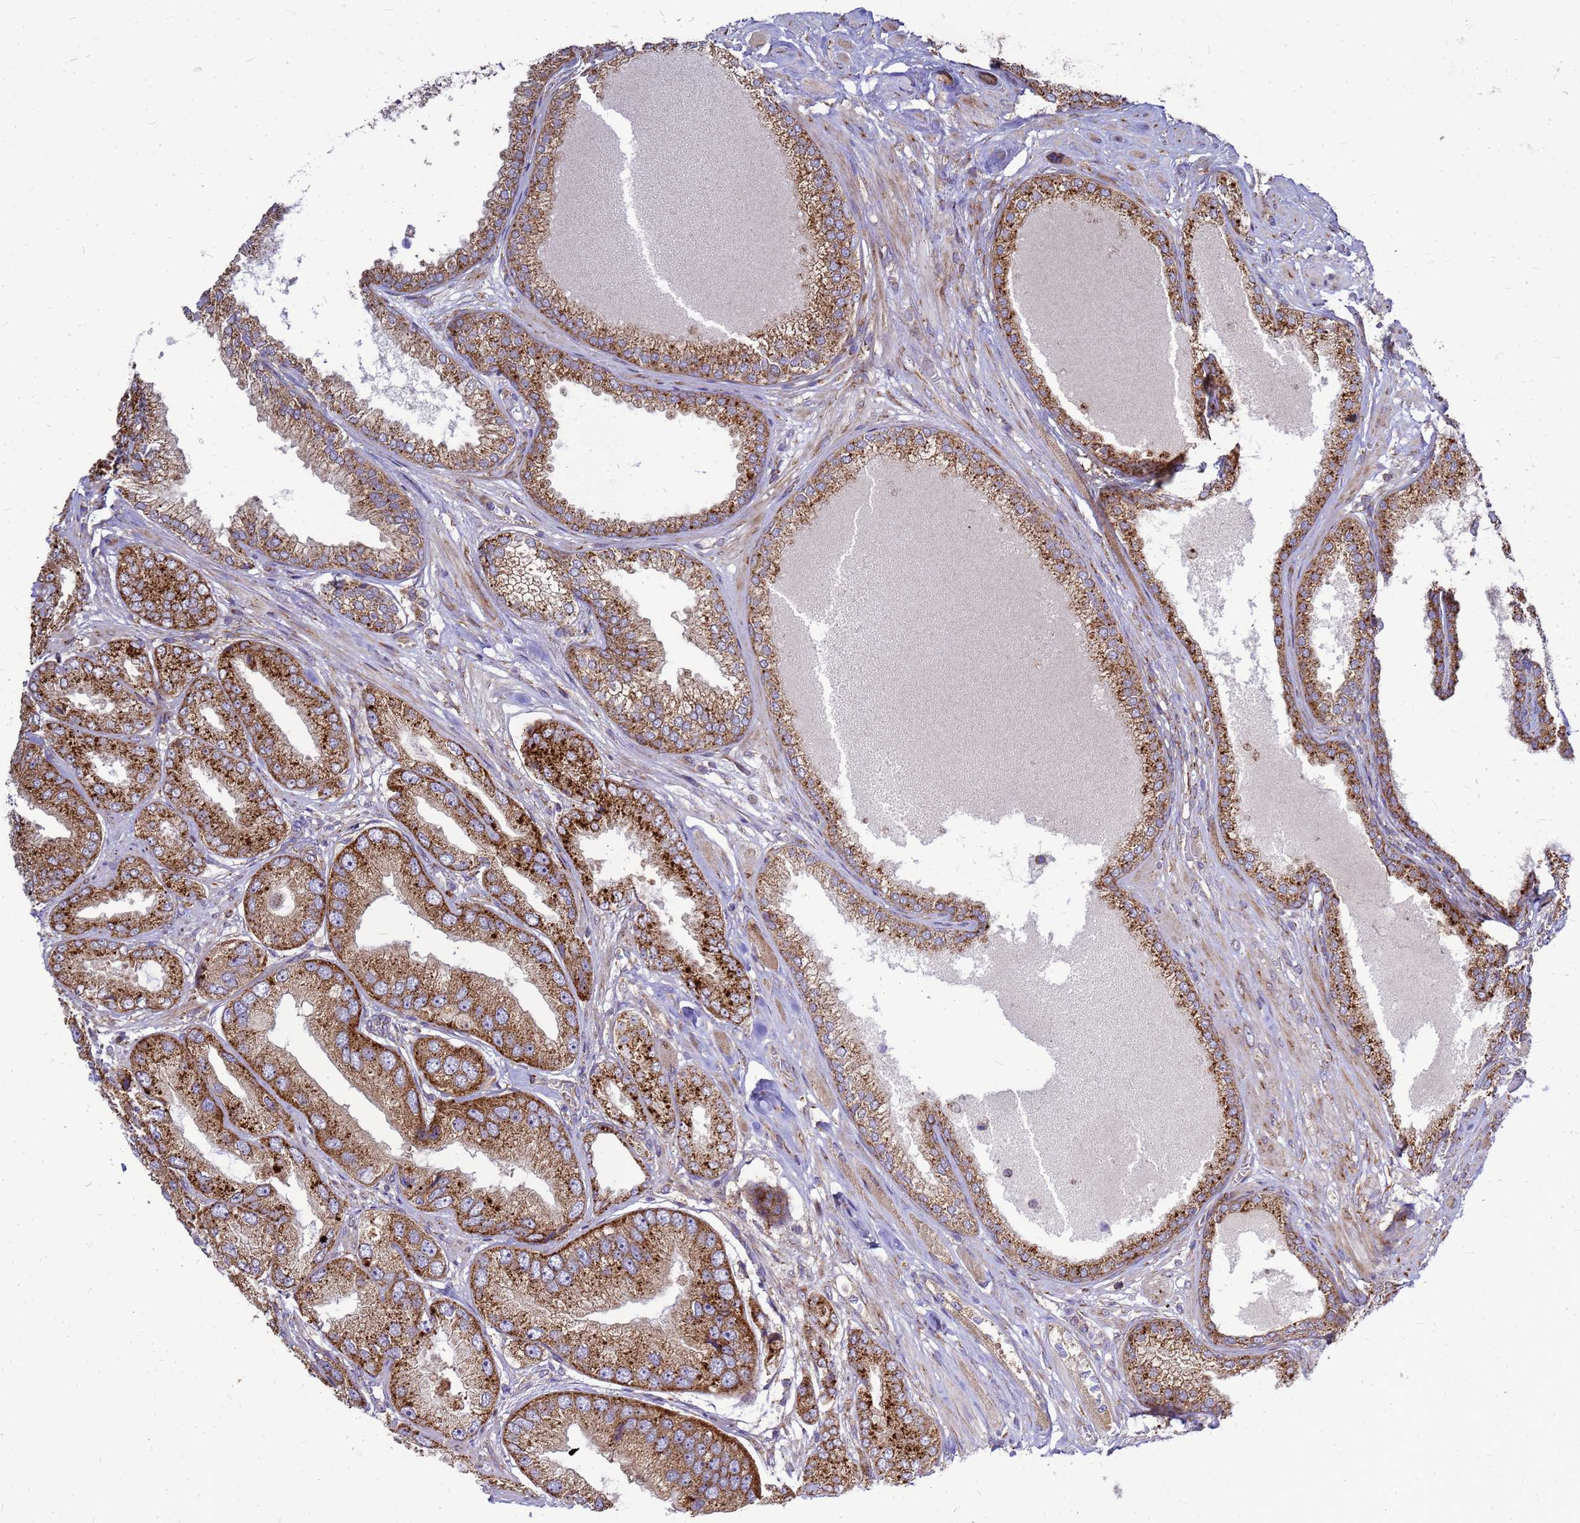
{"staining": {"intensity": "strong", "quantity": ">75%", "location": "cytoplasmic/membranous"}, "tissue": "prostate cancer", "cell_type": "Tumor cells", "image_type": "cancer", "snomed": [{"axis": "morphology", "description": "Adenocarcinoma, High grade"}, {"axis": "topography", "description": "Prostate"}], "caption": "High-magnification brightfield microscopy of high-grade adenocarcinoma (prostate) stained with DAB (brown) and counterstained with hematoxylin (blue). tumor cells exhibit strong cytoplasmic/membranous expression is identified in about>75% of cells.", "gene": "FSTL4", "patient": {"sex": "male", "age": 71}}